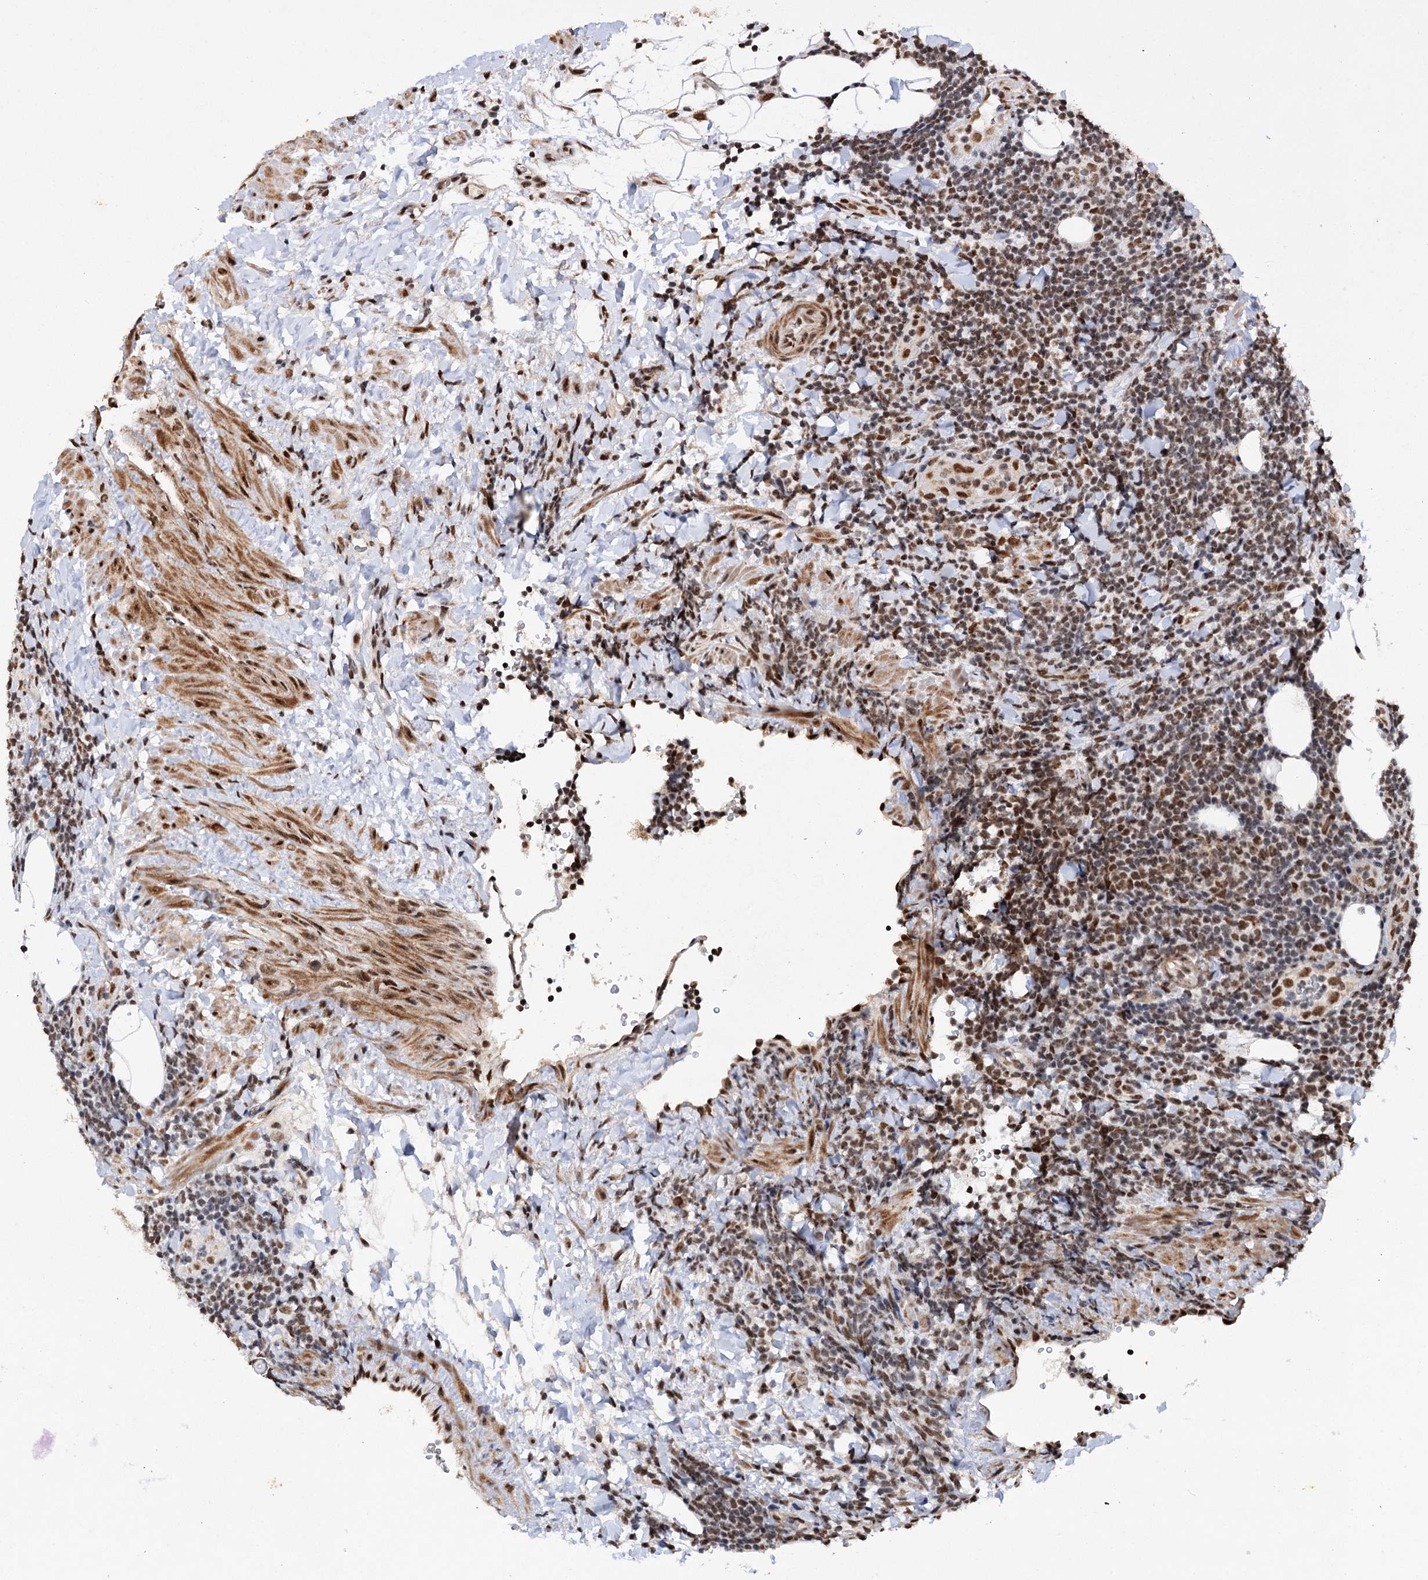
{"staining": {"intensity": "moderate", "quantity": ">75%", "location": "nuclear"}, "tissue": "lymphoma", "cell_type": "Tumor cells", "image_type": "cancer", "snomed": [{"axis": "morphology", "description": "Malignant lymphoma, non-Hodgkin's type, Low grade"}, {"axis": "topography", "description": "Lymph node"}], "caption": "Immunohistochemical staining of malignant lymphoma, non-Hodgkin's type (low-grade) demonstrates medium levels of moderate nuclear protein positivity in about >75% of tumor cells. (DAB = brown stain, brightfield microscopy at high magnification).", "gene": "MATR3", "patient": {"sex": "male", "age": 66}}